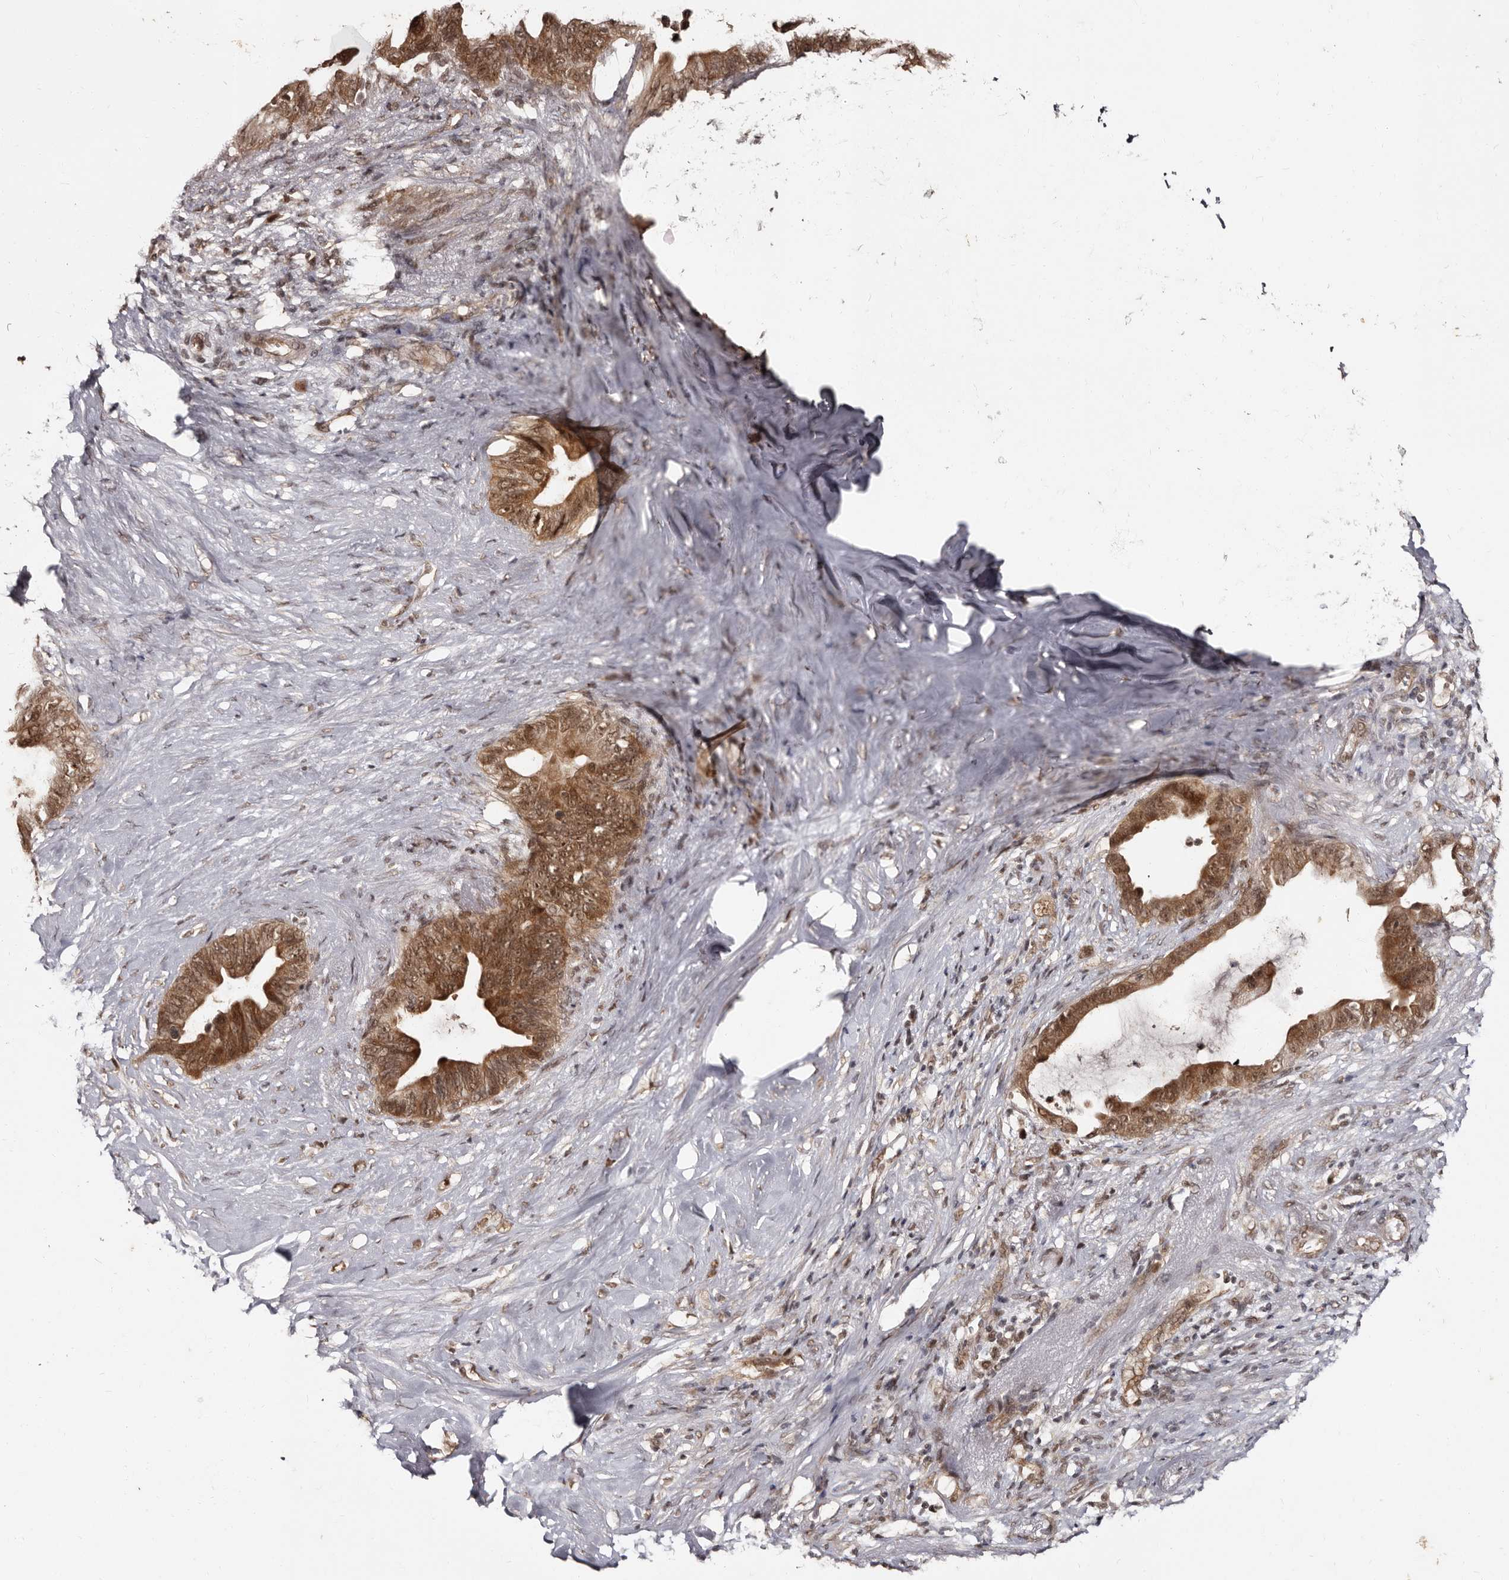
{"staining": {"intensity": "strong", "quantity": ">75%", "location": "cytoplasmic/membranous,nuclear"}, "tissue": "pancreatic cancer", "cell_type": "Tumor cells", "image_type": "cancer", "snomed": [{"axis": "morphology", "description": "Adenocarcinoma, NOS"}, {"axis": "topography", "description": "Pancreas"}], "caption": "IHC micrograph of human adenocarcinoma (pancreatic) stained for a protein (brown), which shows high levels of strong cytoplasmic/membranous and nuclear positivity in approximately >75% of tumor cells.", "gene": "TBC1D22B", "patient": {"sex": "female", "age": 72}}